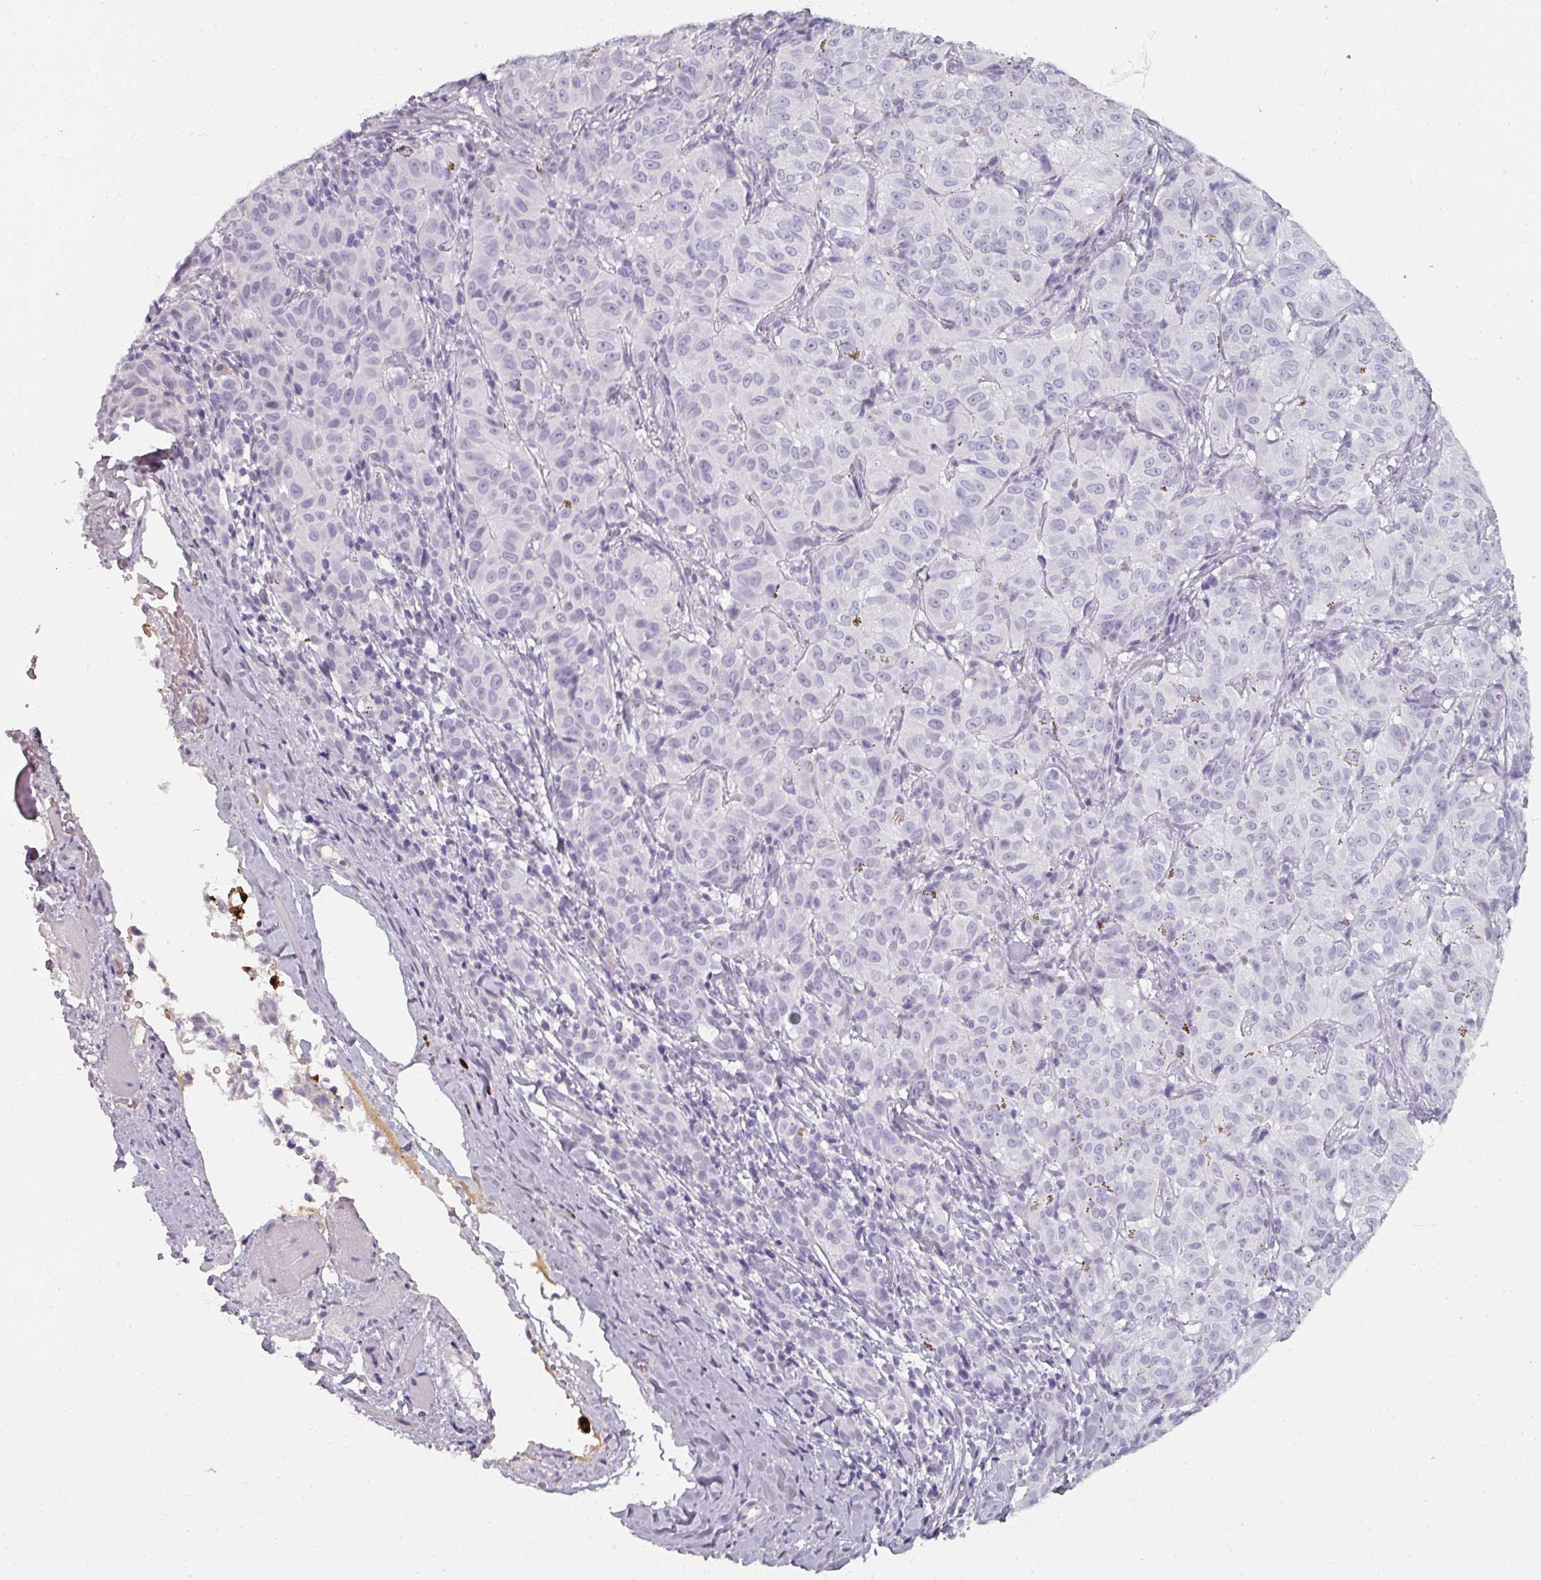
{"staining": {"intensity": "negative", "quantity": "none", "location": "none"}, "tissue": "melanoma", "cell_type": "Tumor cells", "image_type": "cancer", "snomed": [{"axis": "morphology", "description": "Malignant melanoma, NOS"}, {"axis": "topography", "description": "Skin"}], "caption": "This is a histopathology image of IHC staining of malignant melanoma, which shows no expression in tumor cells.", "gene": "REG3G", "patient": {"sex": "female", "age": 72}}